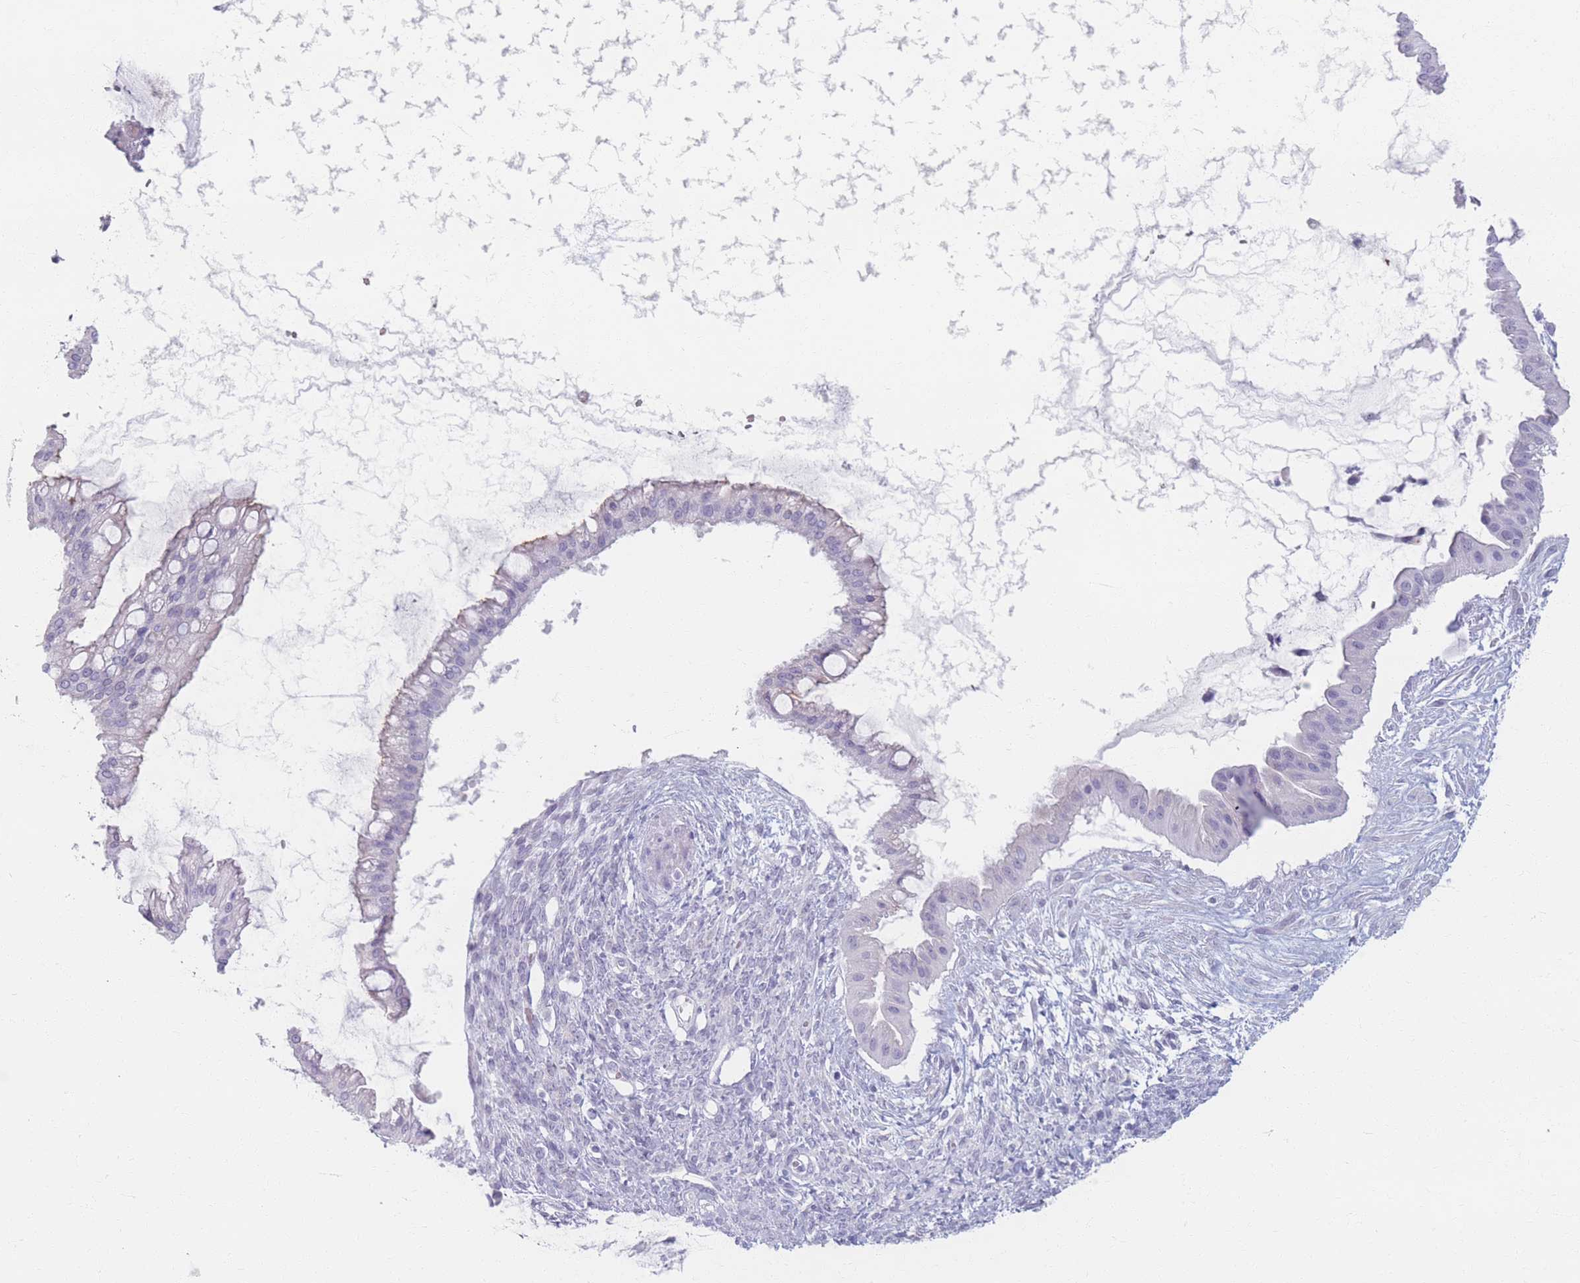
{"staining": {"intensity": "negative", "quantity": "none", "location": "none"}, "tissue": "ovarian cancer", "cell_type": "Tumor cells", "image_type": "cancer", "snomed": [{"axis": "morphology", "description": "Cystadenocarcinoma, mucinous, NOS"}, {"axis": "topography", "description": "Ovary"}], "caption": "Tumor cells show no significant protein staining in ovarian cancer (mucinous cystadenocarcinoma).", "gene": "PIGM", "patient": {"sex": "female", "age": 73}}